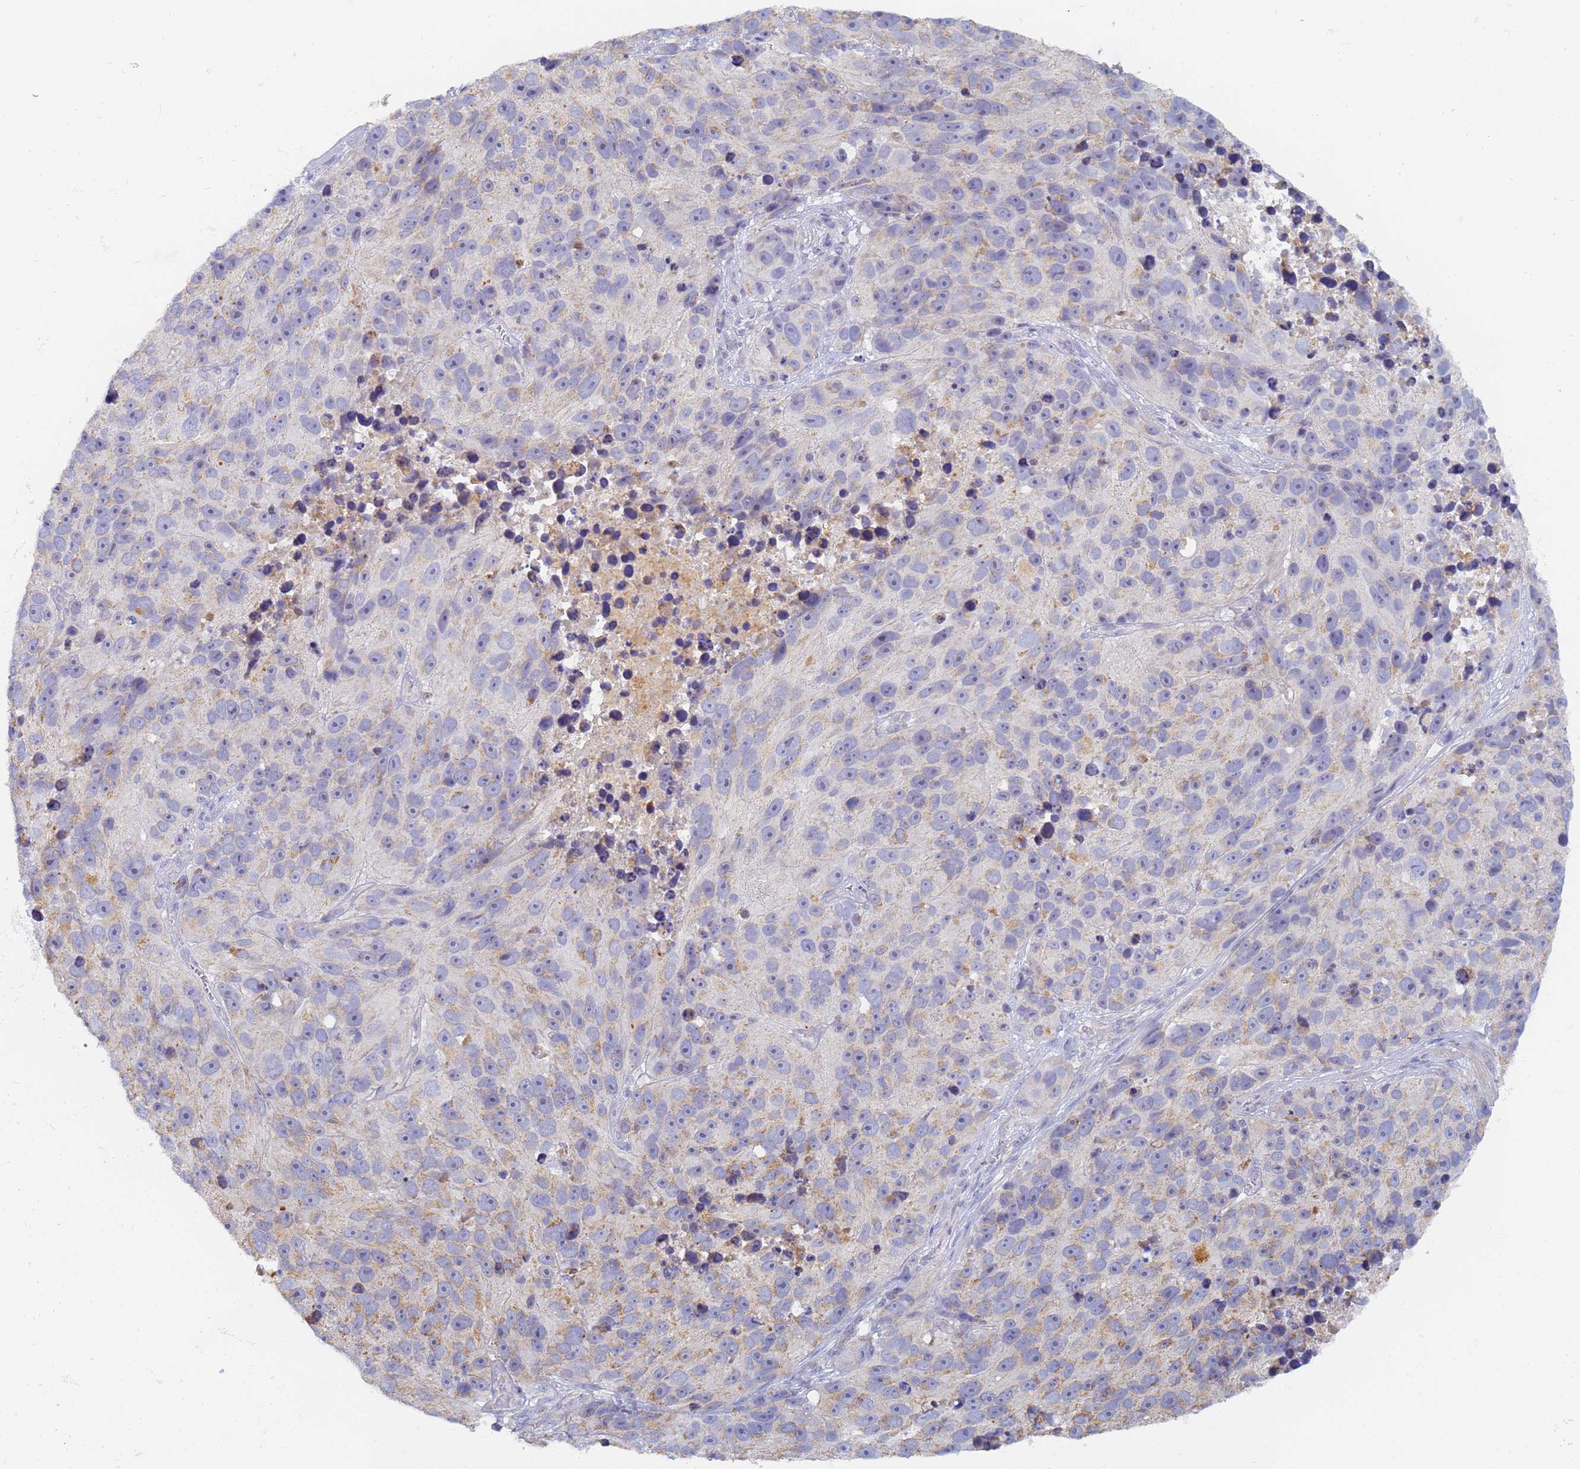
{"staining": {"intensity": "moderate", "quantity": "<25%", "location": "cytoplasmic/membranous"}, "tissue": "melanoma", "cell_type": "Tumor cells", "image_type": "cancer", "snomed": [{"axis": "morphology", "description": "Malignant melanoma, NOS"}, {"axis": "topography", "description": "Skin"}], "caption": "This is an image of IHC staining of malignant melanoma, which shows moderate expression in the cytoplasmic/membranous of tumor cells.", "gene": "UTP23", "patient": {"sex": "male", "age": 84}}